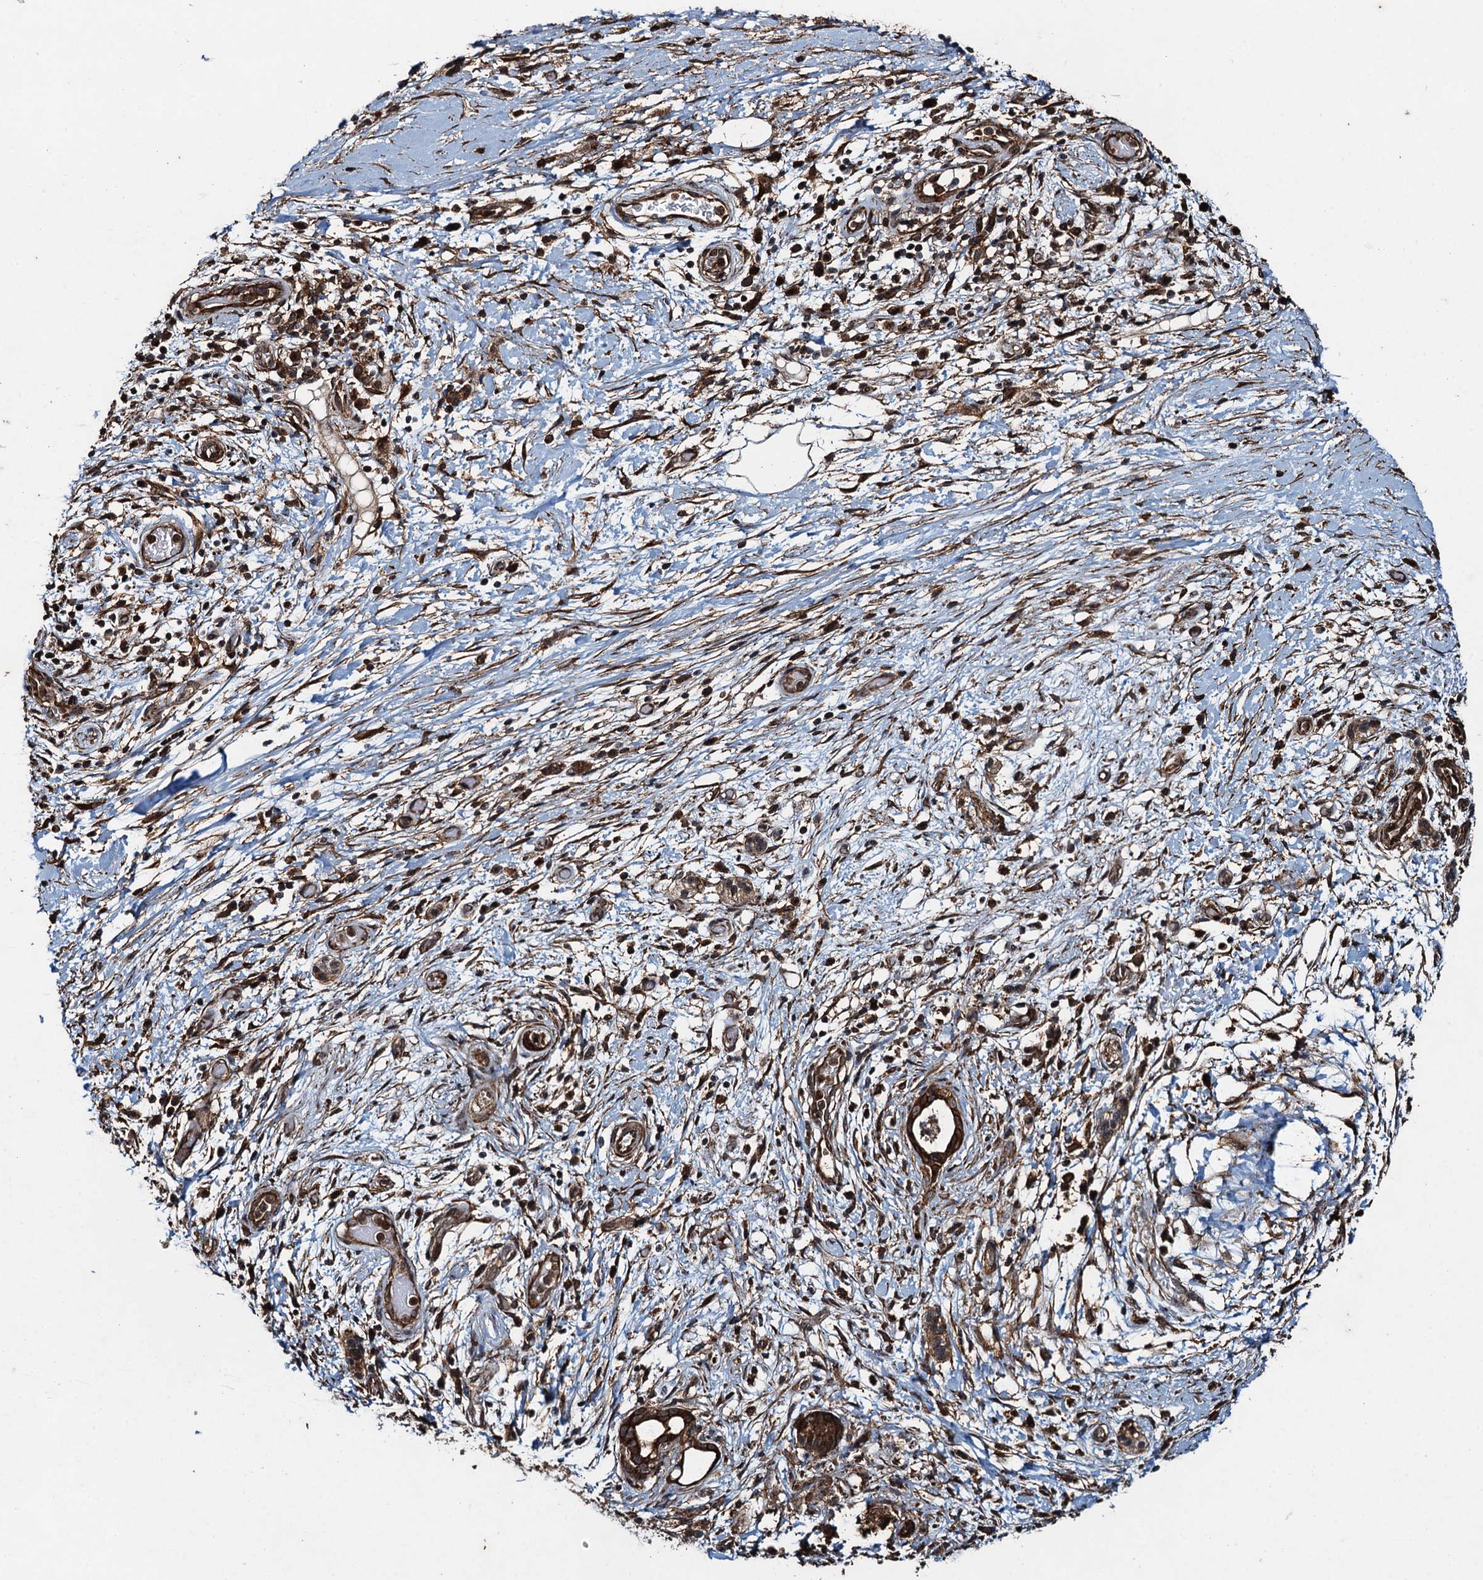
{"staining": {"intensity": "strong", "quantity": ">75%", "location": "cytoplasmic/membranous"}, "tissue": "pancreatic cancer", "cell_type": "Tumor cells", "image_type": "cancer", "snomed": [{"axis": "morphology", "description": "Adenocarcinoma, NOS"}, {"axis": "topography", "description": "Pancreas"}], "caption": "An IHC histopathology image of neoplastic tissue is shown. Protein staining in brown labels strong cytoplasmic/membranous positivity in pancreatic adenocarcinoma within tumor cells. The protein of interest is shown in brown color, while the nuclei are stained blue.", "gene": "WHAMM", "patient": {"sex": "female", "age": 73}}